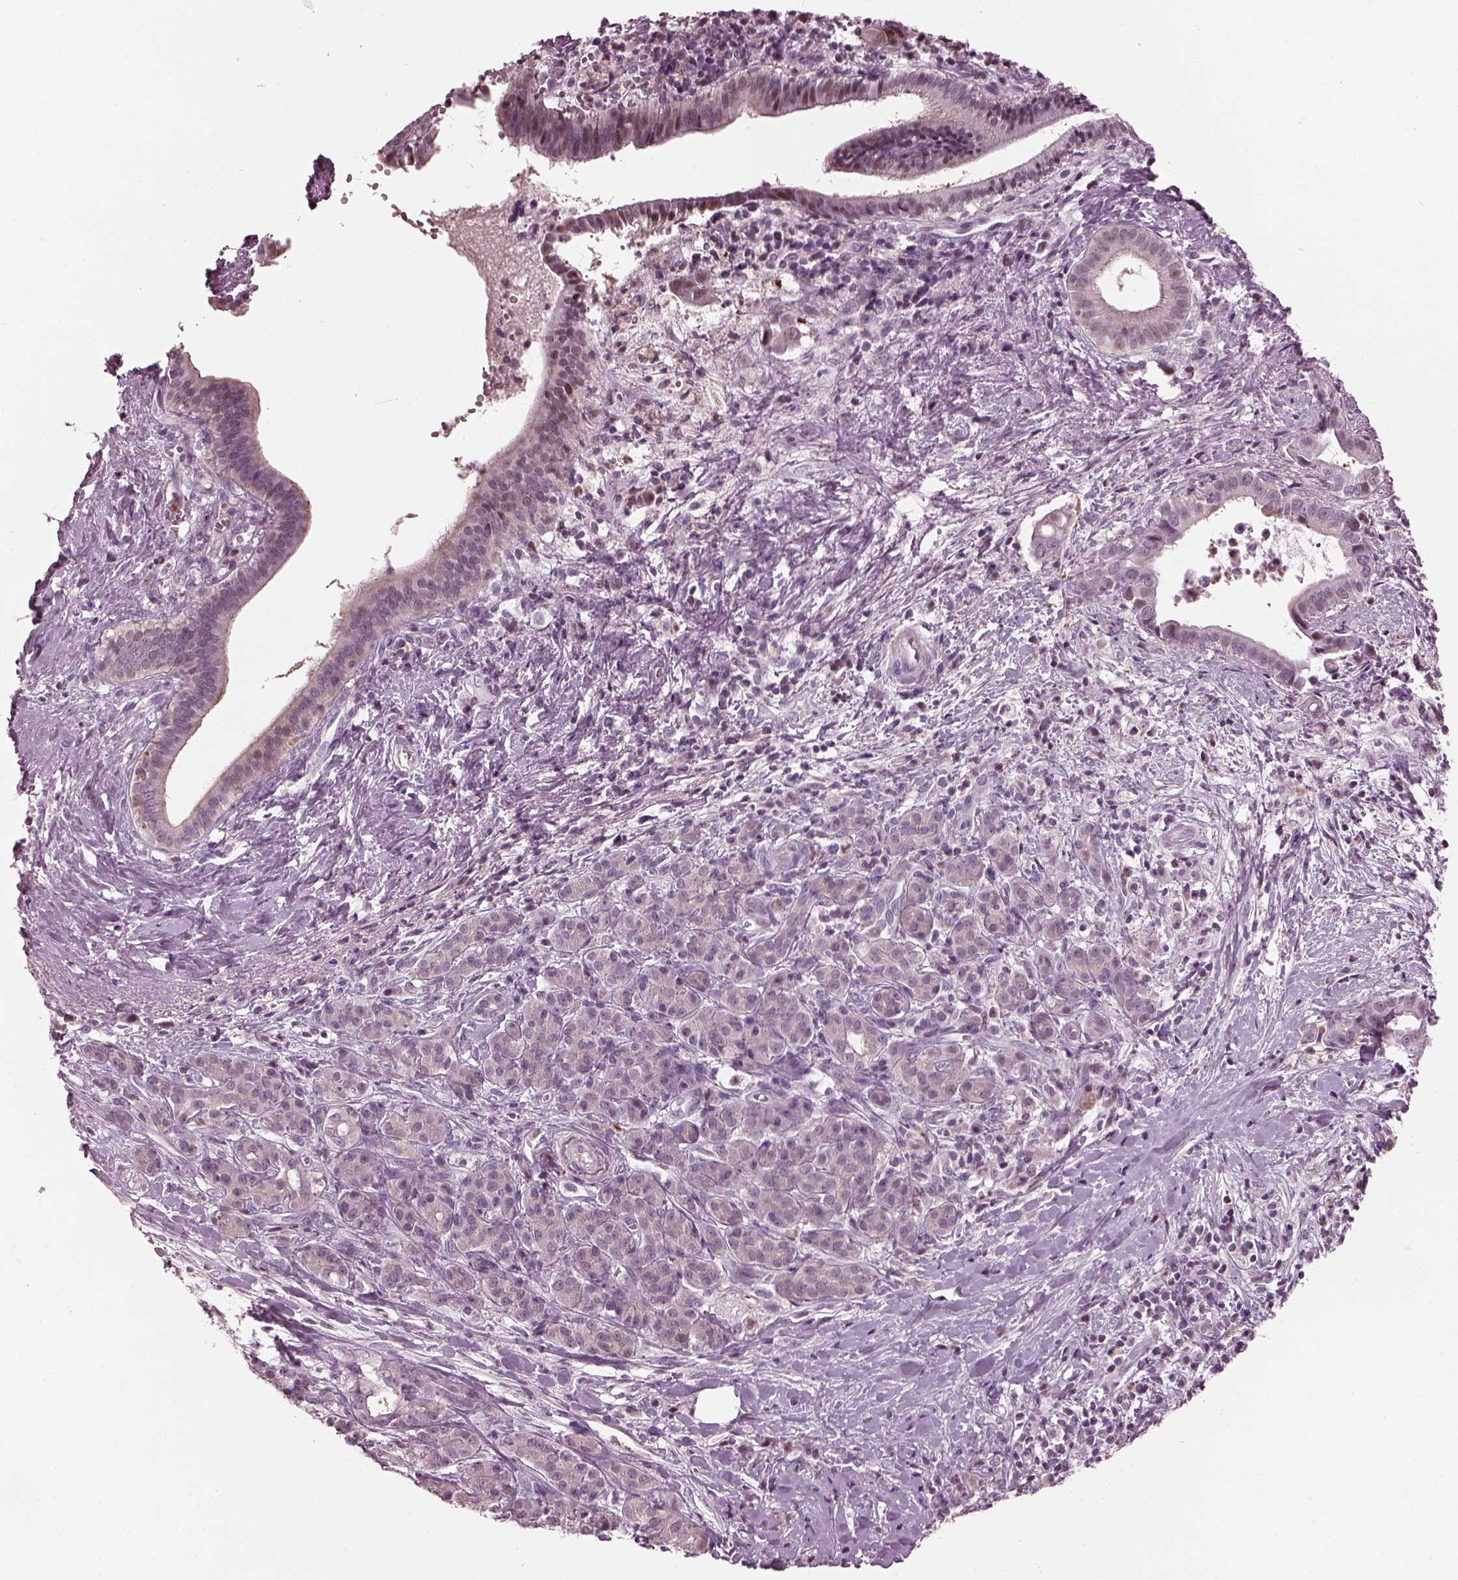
{"staining": {"intensity": "moderate", "quantity": "<25%", "location": "nuclear"}, "tissue": "pancreatic cancer", "cell_type": "Tumor cells", "image_type": "cancer", "snomed": [{"axis": "morphology", "description": "Adenocarcinoma, NOS"}, {"axis": "topography", "description": "Pancreas"}], "caption": "Protein expression by immunohistochemistry (IHC) displays moderate nuclear positivity in approximately <25% of tumor cells in pancreatic cancer (adenocarcinoma). (Brightfield microscopy of DAB IHC at high magnification).", "gene": "BFSP1", "patient": {"sex": "male", "age": 61}}